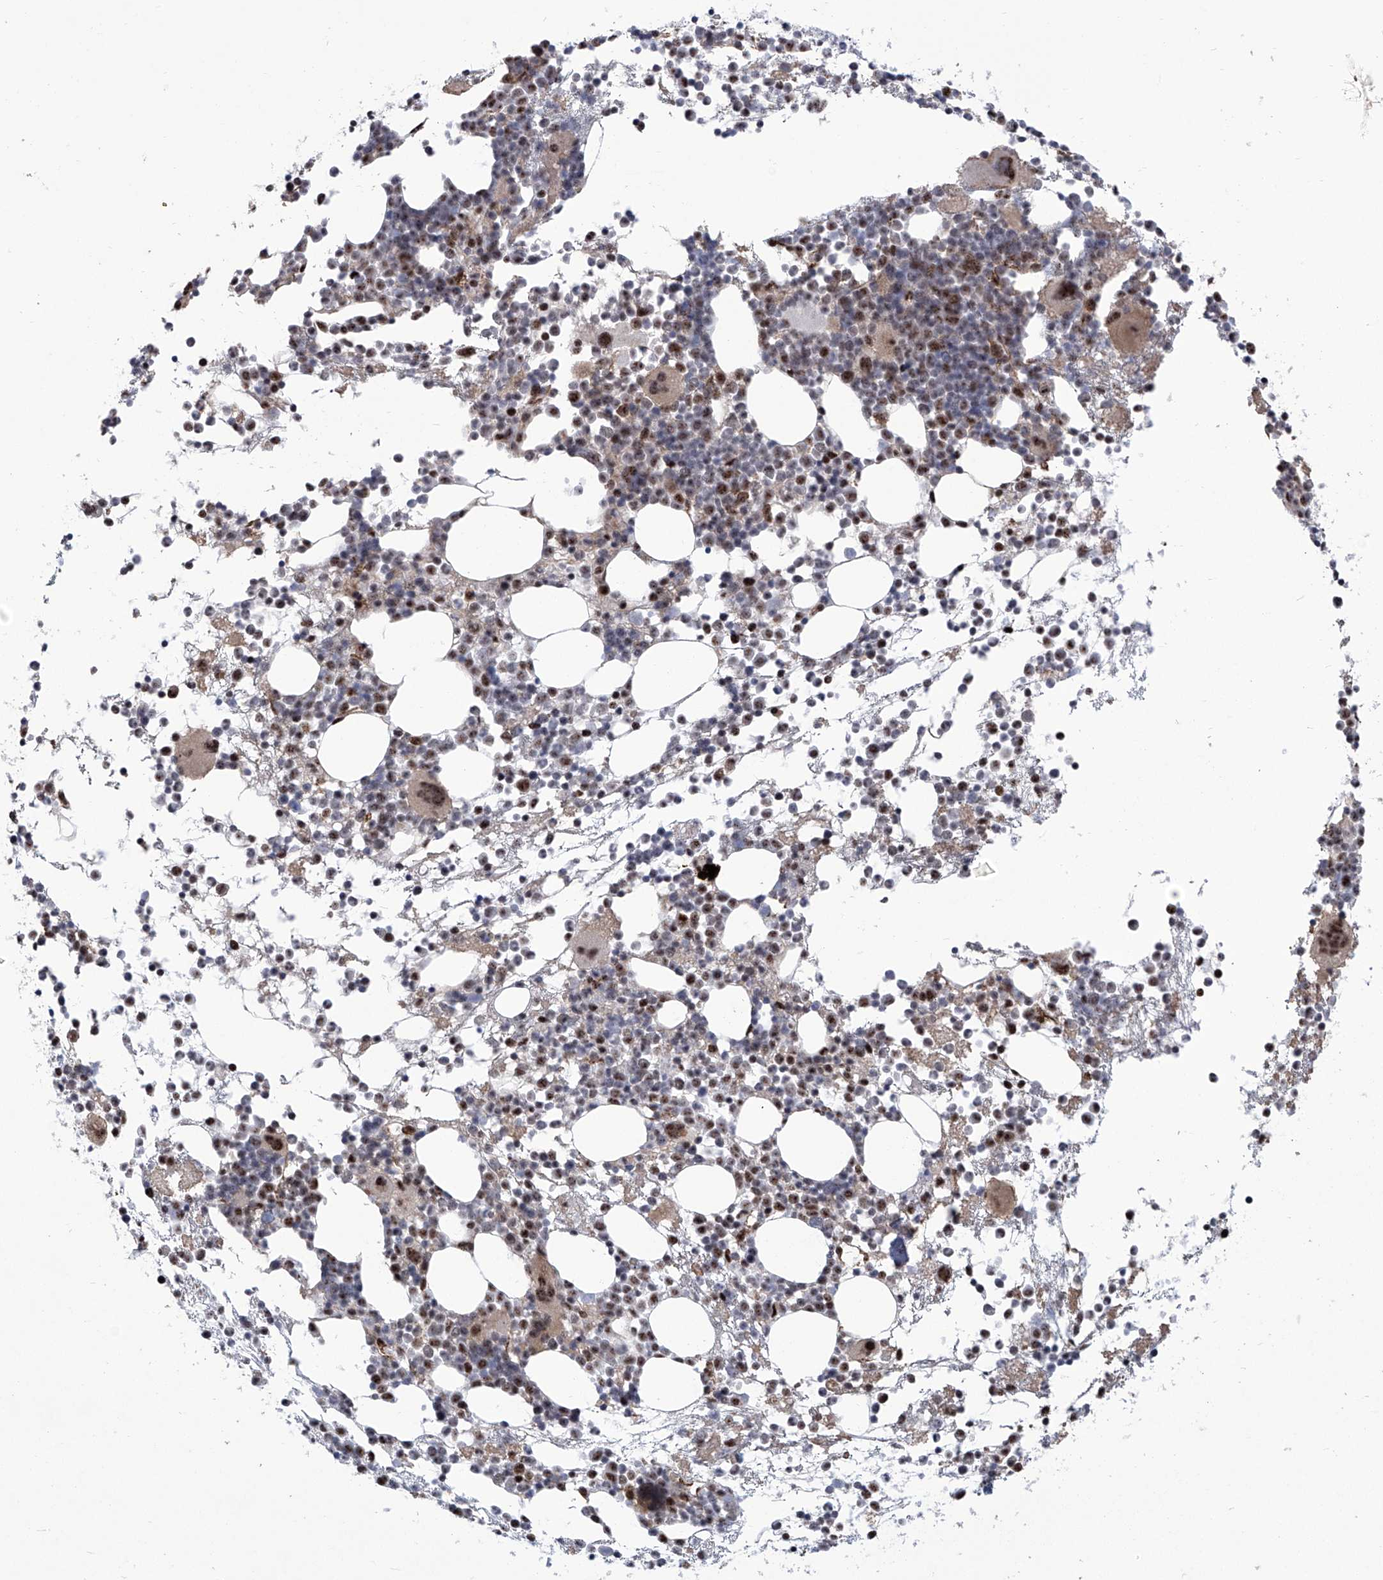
{"staining": {"intensity": "strong", "quantity": "25%-75%", "location": "nuclear"}, "tissue": "bone marrow", "cell_type": "Hematopoietic cells", "image_type": "normal", "snomed": [{"axis": "morphology", "description": "Normal tissue, NOS"}, {"axis": "topography", "description": "Bone marrow"}], "caption": "IHC histopathology image of benign bone marrow stained for a protein (brown), which exhibits high levels of strong nuclear expression in approximately 25%-75% of hematopoietic cells.", "gene": "FBXL4", "patient": {"sex": "female", "age": 57}}